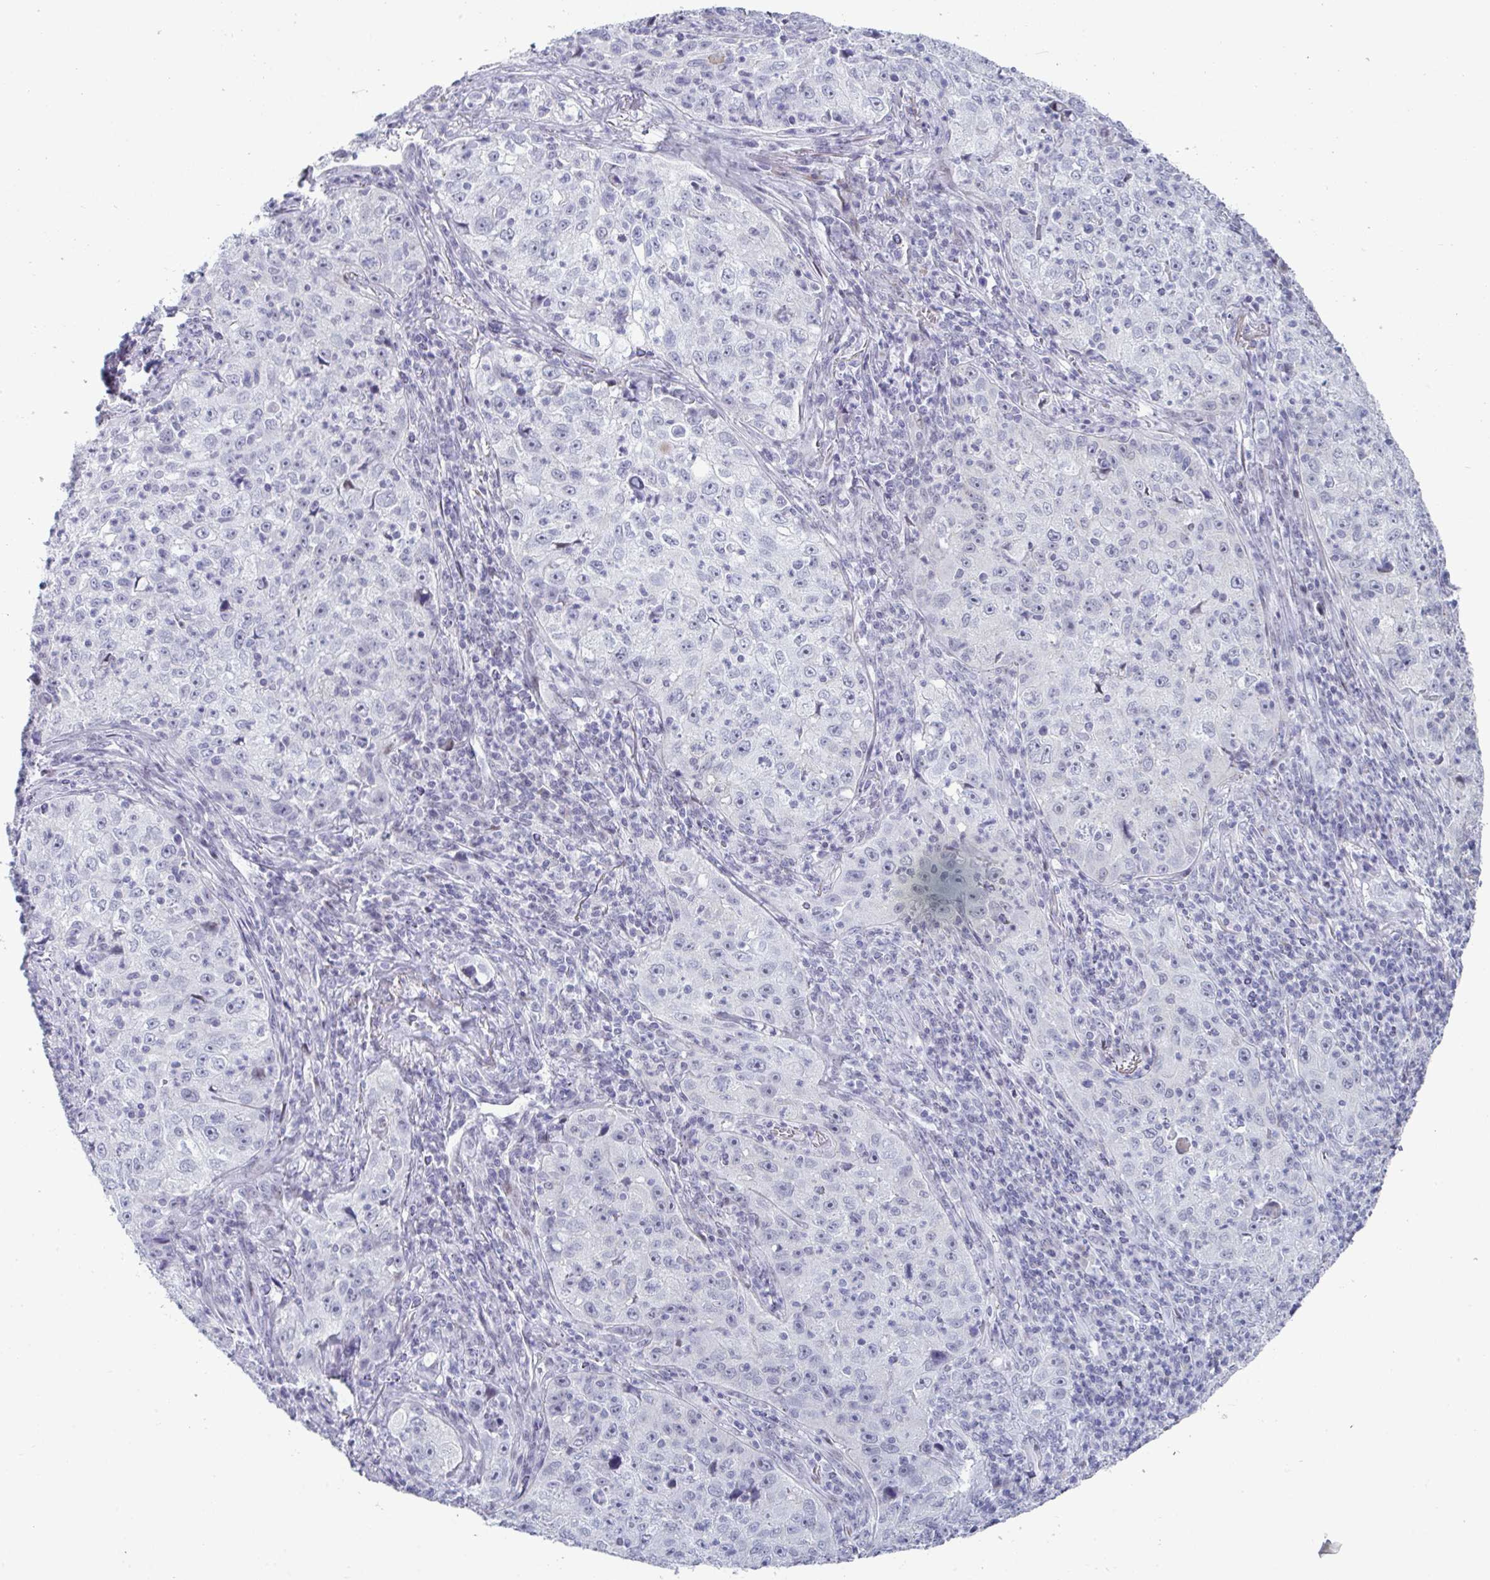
{"staining": {"intensity": "negative", "quantity": "none", "location": "none"}, "tissue": "lung cancer", "cell_type": "Tumor cells", "image_type": "cancer", "snomed": [{"axis": "morphology", "description": "Squamous cell carcinoma, NOS"}, {"axis": "topography", "description": "Lung"}], "caption": "The micrograph demonstrates no significant expression in tumor cells of lung cancer (squamous cell carcinoma).", "gene": "VSIG10L", "patient": {"sex": "male", "age": 71}}